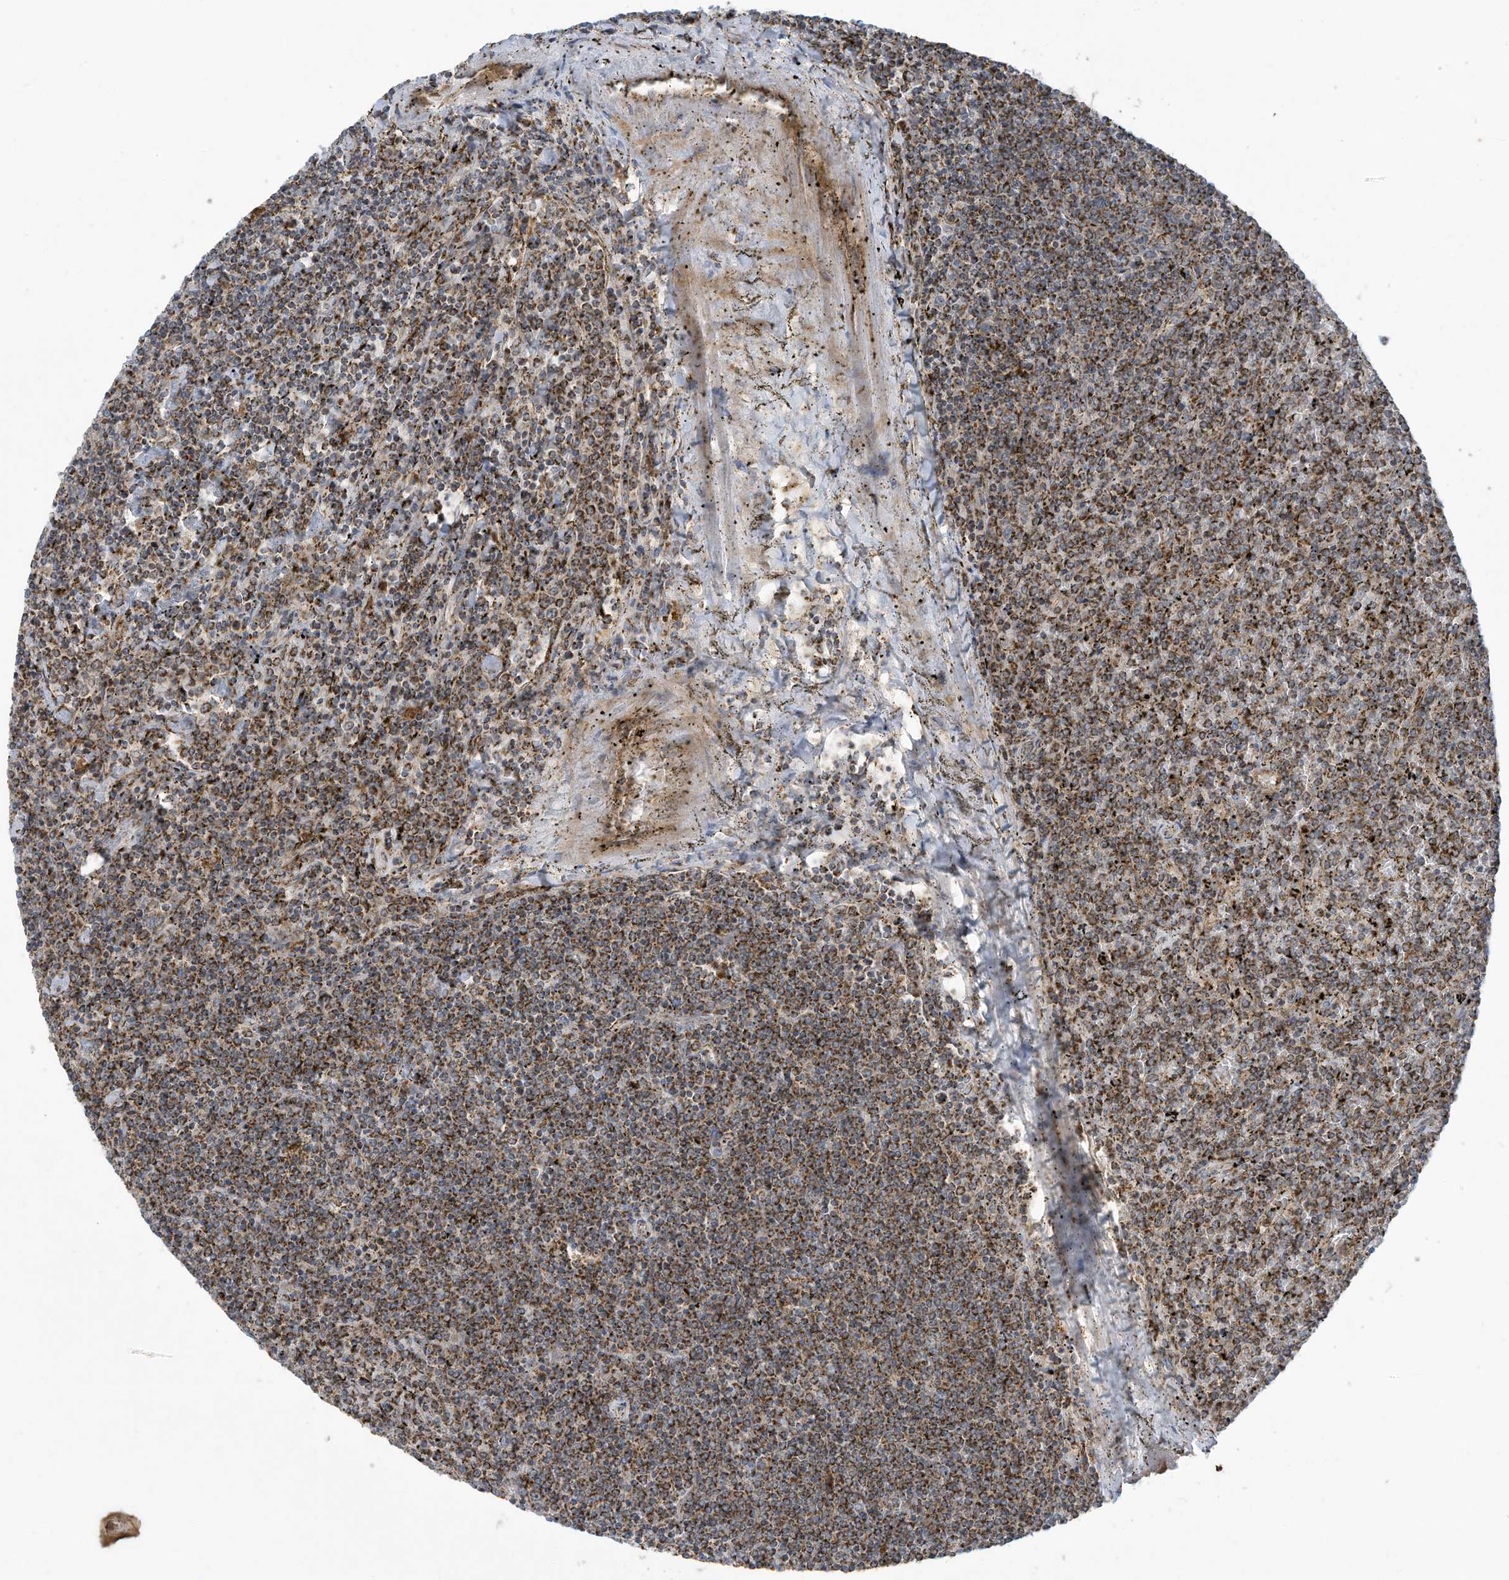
{"staining": {"intensity": "moderate", "quantity": ">75%", "location": "cytoplasmic/membranous"}, "tissue": "lymphoma", "cell_type": "Tumor cells", "image_type": "cancer", "snomed": [{"axis": "morphology", "description": "Malignant lymphoma, non-Hodgkin's type, Low grade"}, {"axis": "topography", "description": "Spleen"}], "caption": "A photomicrograph showing moderate cytoplasmic/membranous positivity in approximately >75% of tumor cells in low-grade malignant lymphoma, non-Hodgkin's type, as visualized by brown immunohistochemical staining.", "gene": "C2orf74", "patient": {"sex": "female", "age": 19}}